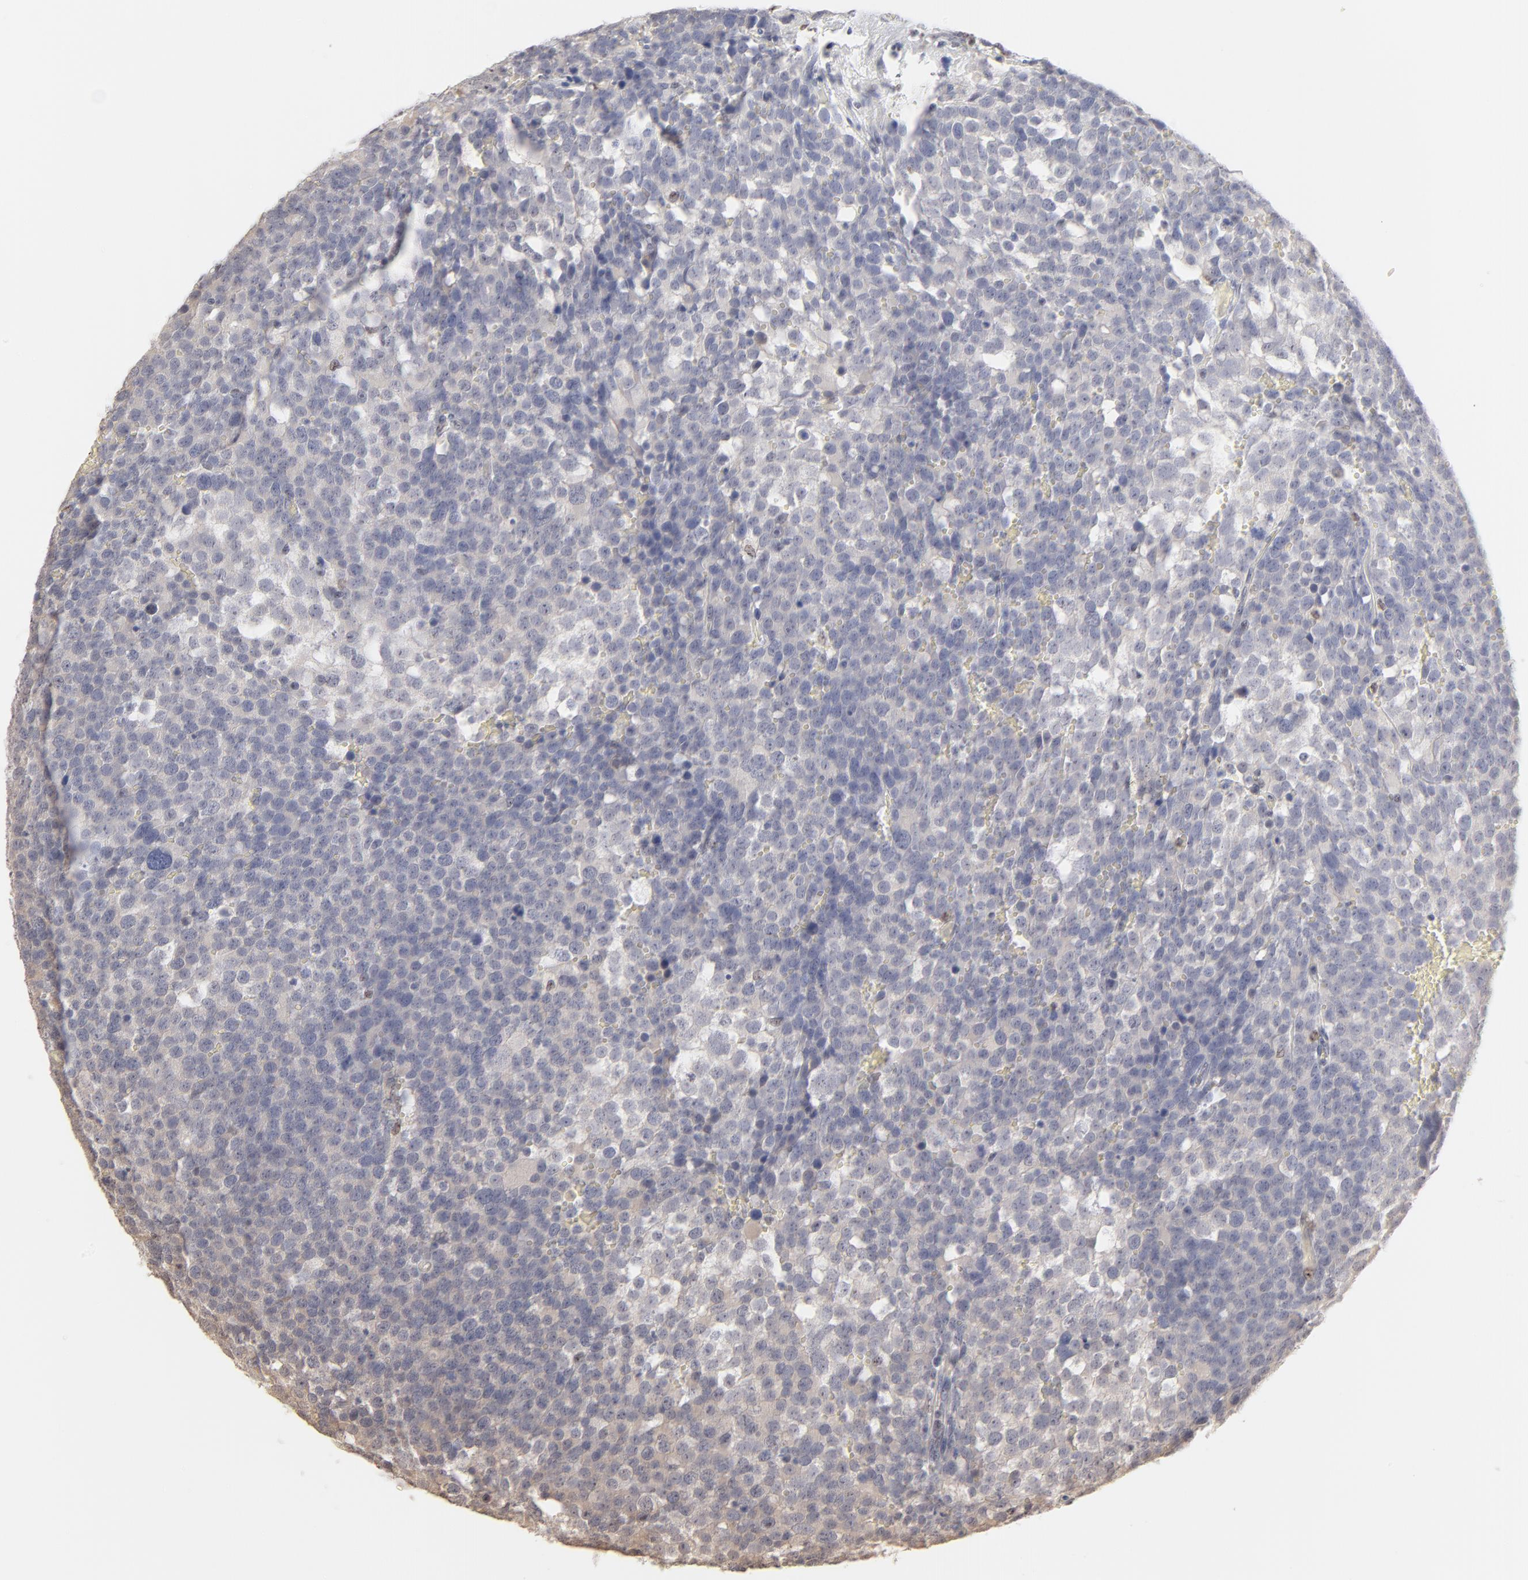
{"staining": {"intensity": "negative", "quantity": "none", "location": "none"}, "tissue": "testis cancer", "cell_type": "Tumor cells", "image_type": "cancer", "snomed": [{"axis": "morphology", "description": "Seminoma, NOS"}, {"axis": "topography", "description": "Testis"}], "caption": "Immunohistochemistry (IHC) of human testis seminoma shows no positivity in tumor cells.", "gene": "NFIL3", "patient": {"sex": "male", "age": 71}}